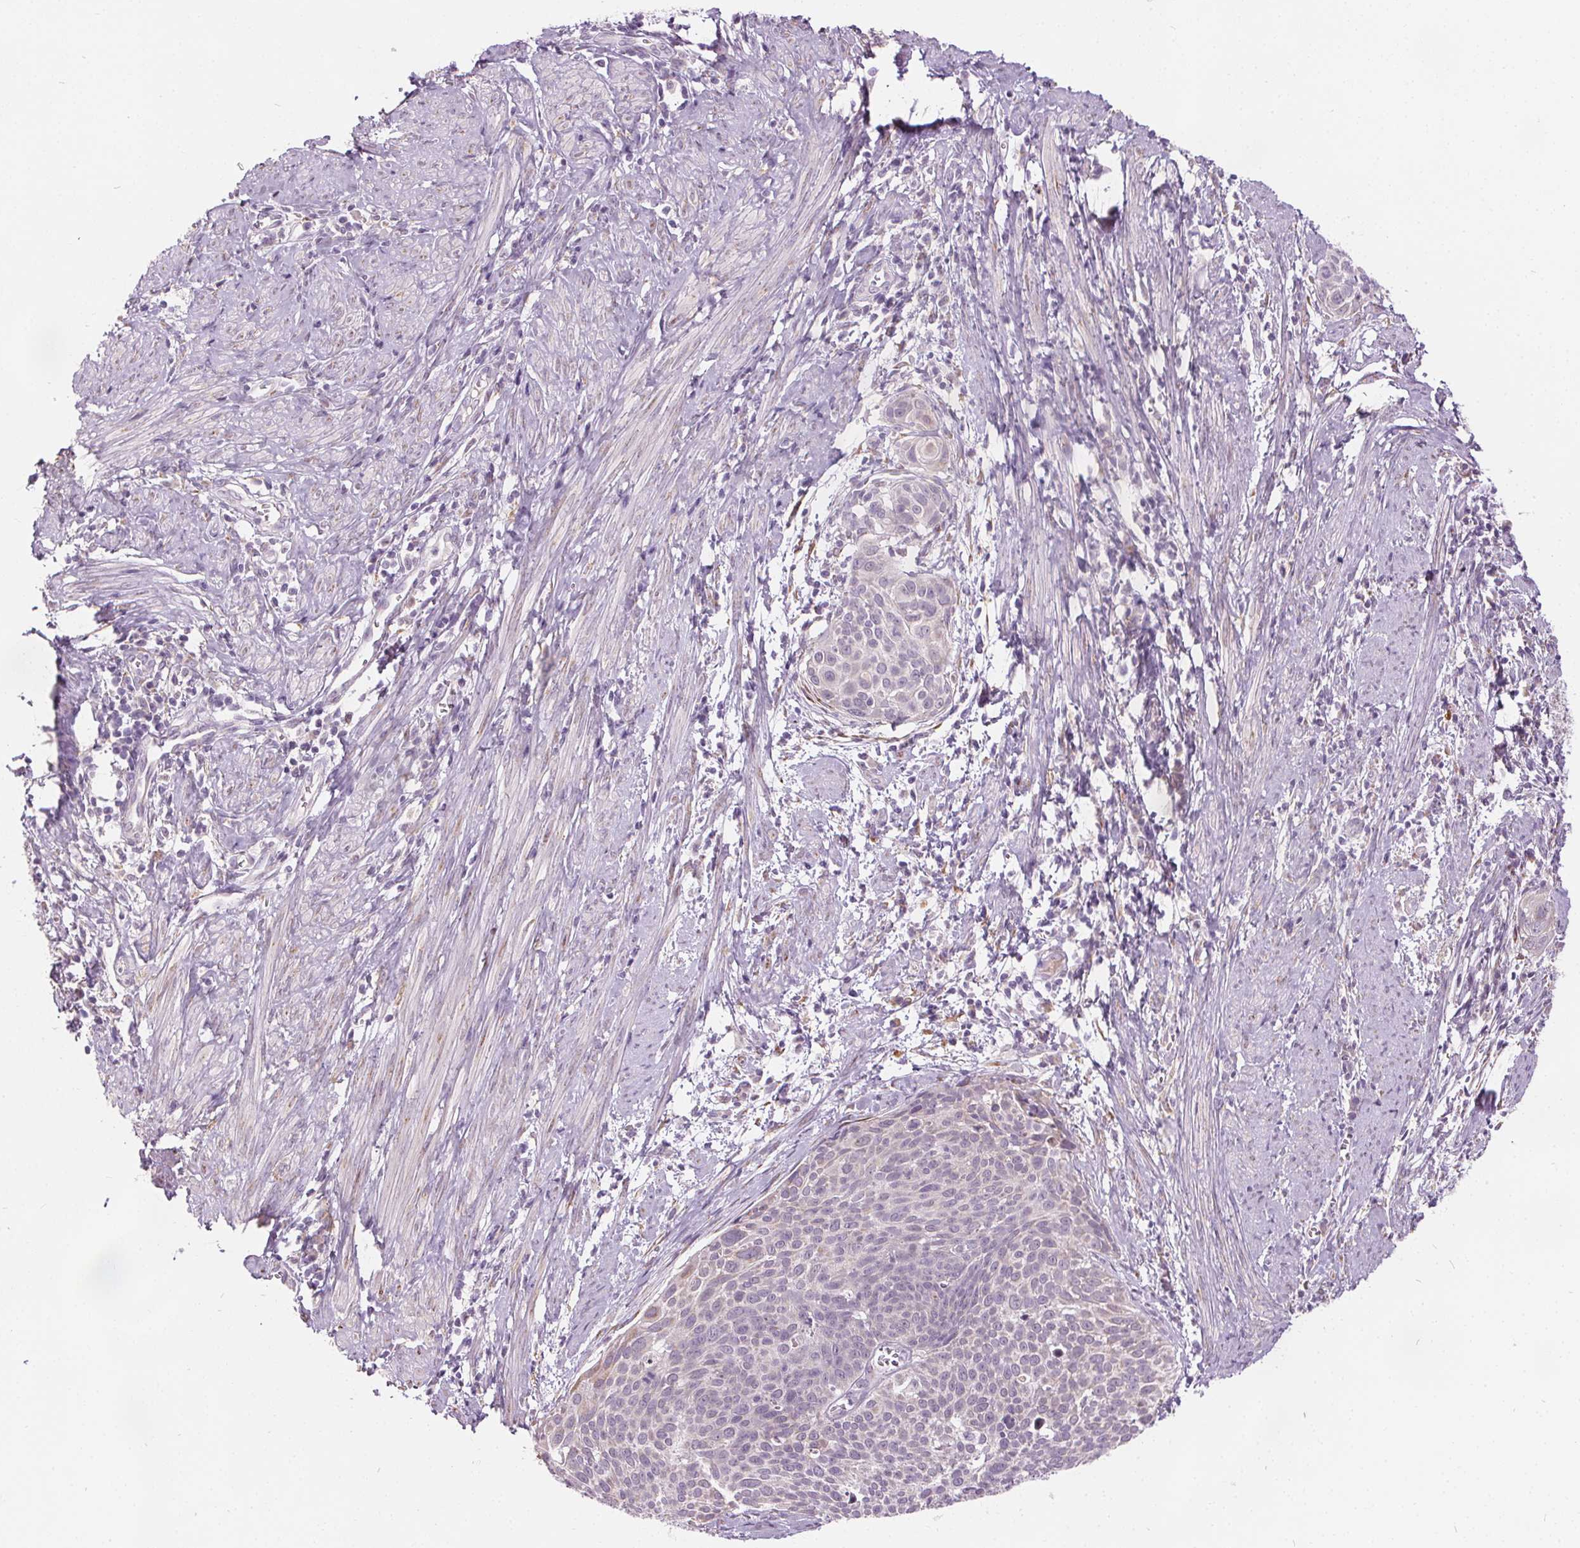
{"staining": {"intensity": "negative", "quantity": "none", "location": "none"}, "tissue": "cervical cancer", "cell_type": "Tumor cells", "image_type": "cancer", "snomed": [{"axis": "morphology", "description": "Squamous cell carcinoma, NOS"}, {"axis": "topography", "description": "Cervix"}], "caption": "High magnification brightfield microscopy of cervical squamous cell carcinoma stained with DAB (brown) and counterstained with hematoxylin (blue): tumor cells show no significant expression.", "gene": "ACOX2", "patient": {"sex": "female", "age": 39}}